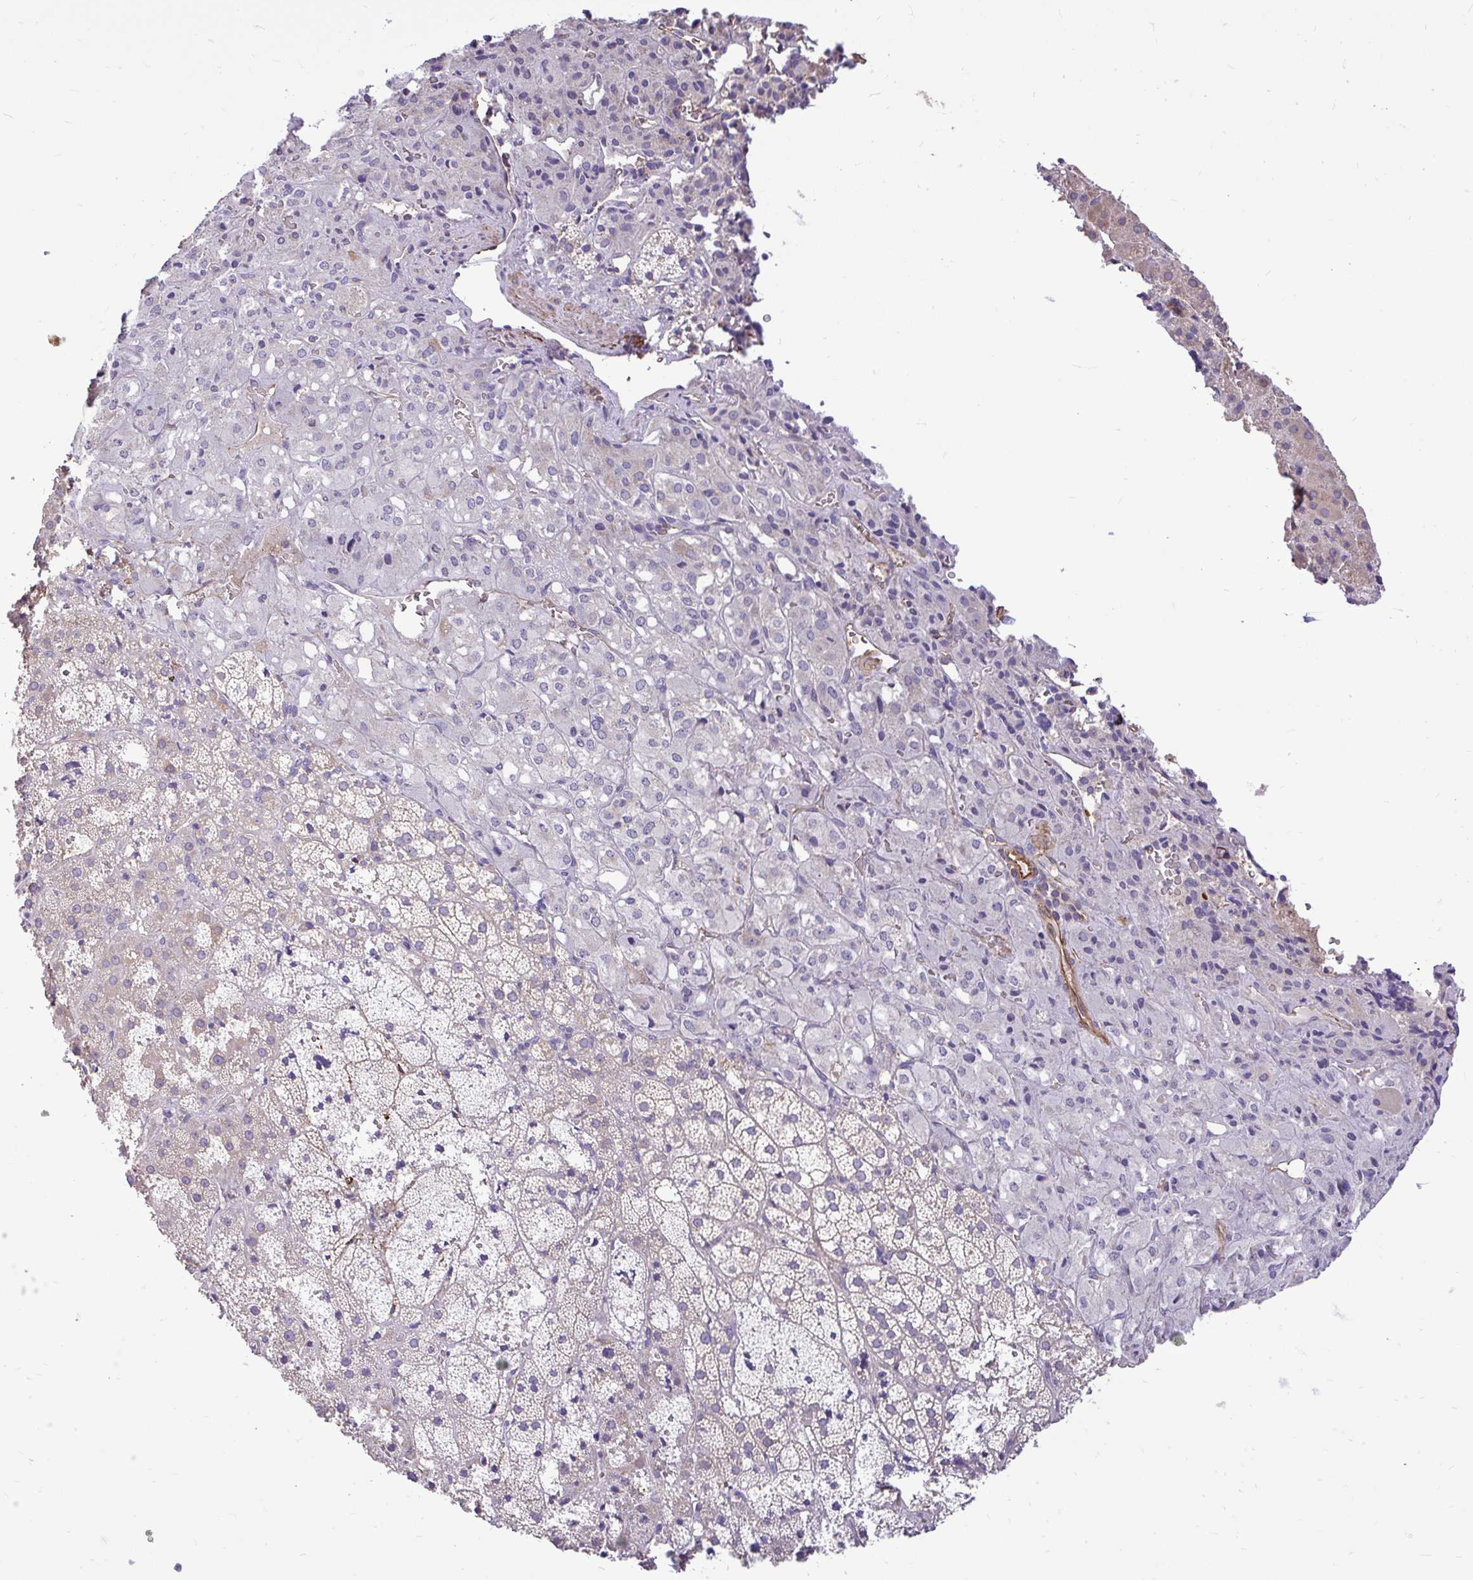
{"staining": {"intensity": "moderate", "quantity": "<25%", "location": "cytoplasmic/membranous"}, "tissue": "adrenal gland", "cell_type": "Glandular cells", "image_type": "normal", "snomed": [{"axis": "morphology", "description": "Normal tissue, NOS"}, {"axis": "topography", "description": "Adrenal gland"}], "caption": "Immunohistochemical staining of unremarkable human adrenal gland displays <25% levels of moderate cytoplasmic/membranous protein expression in about <25% of glandular cells. Ihc stains the protein in brown and the nuclei are stained blue.", "gene": "PTPRK", "patient": {"sex": "male", "age": 53}}